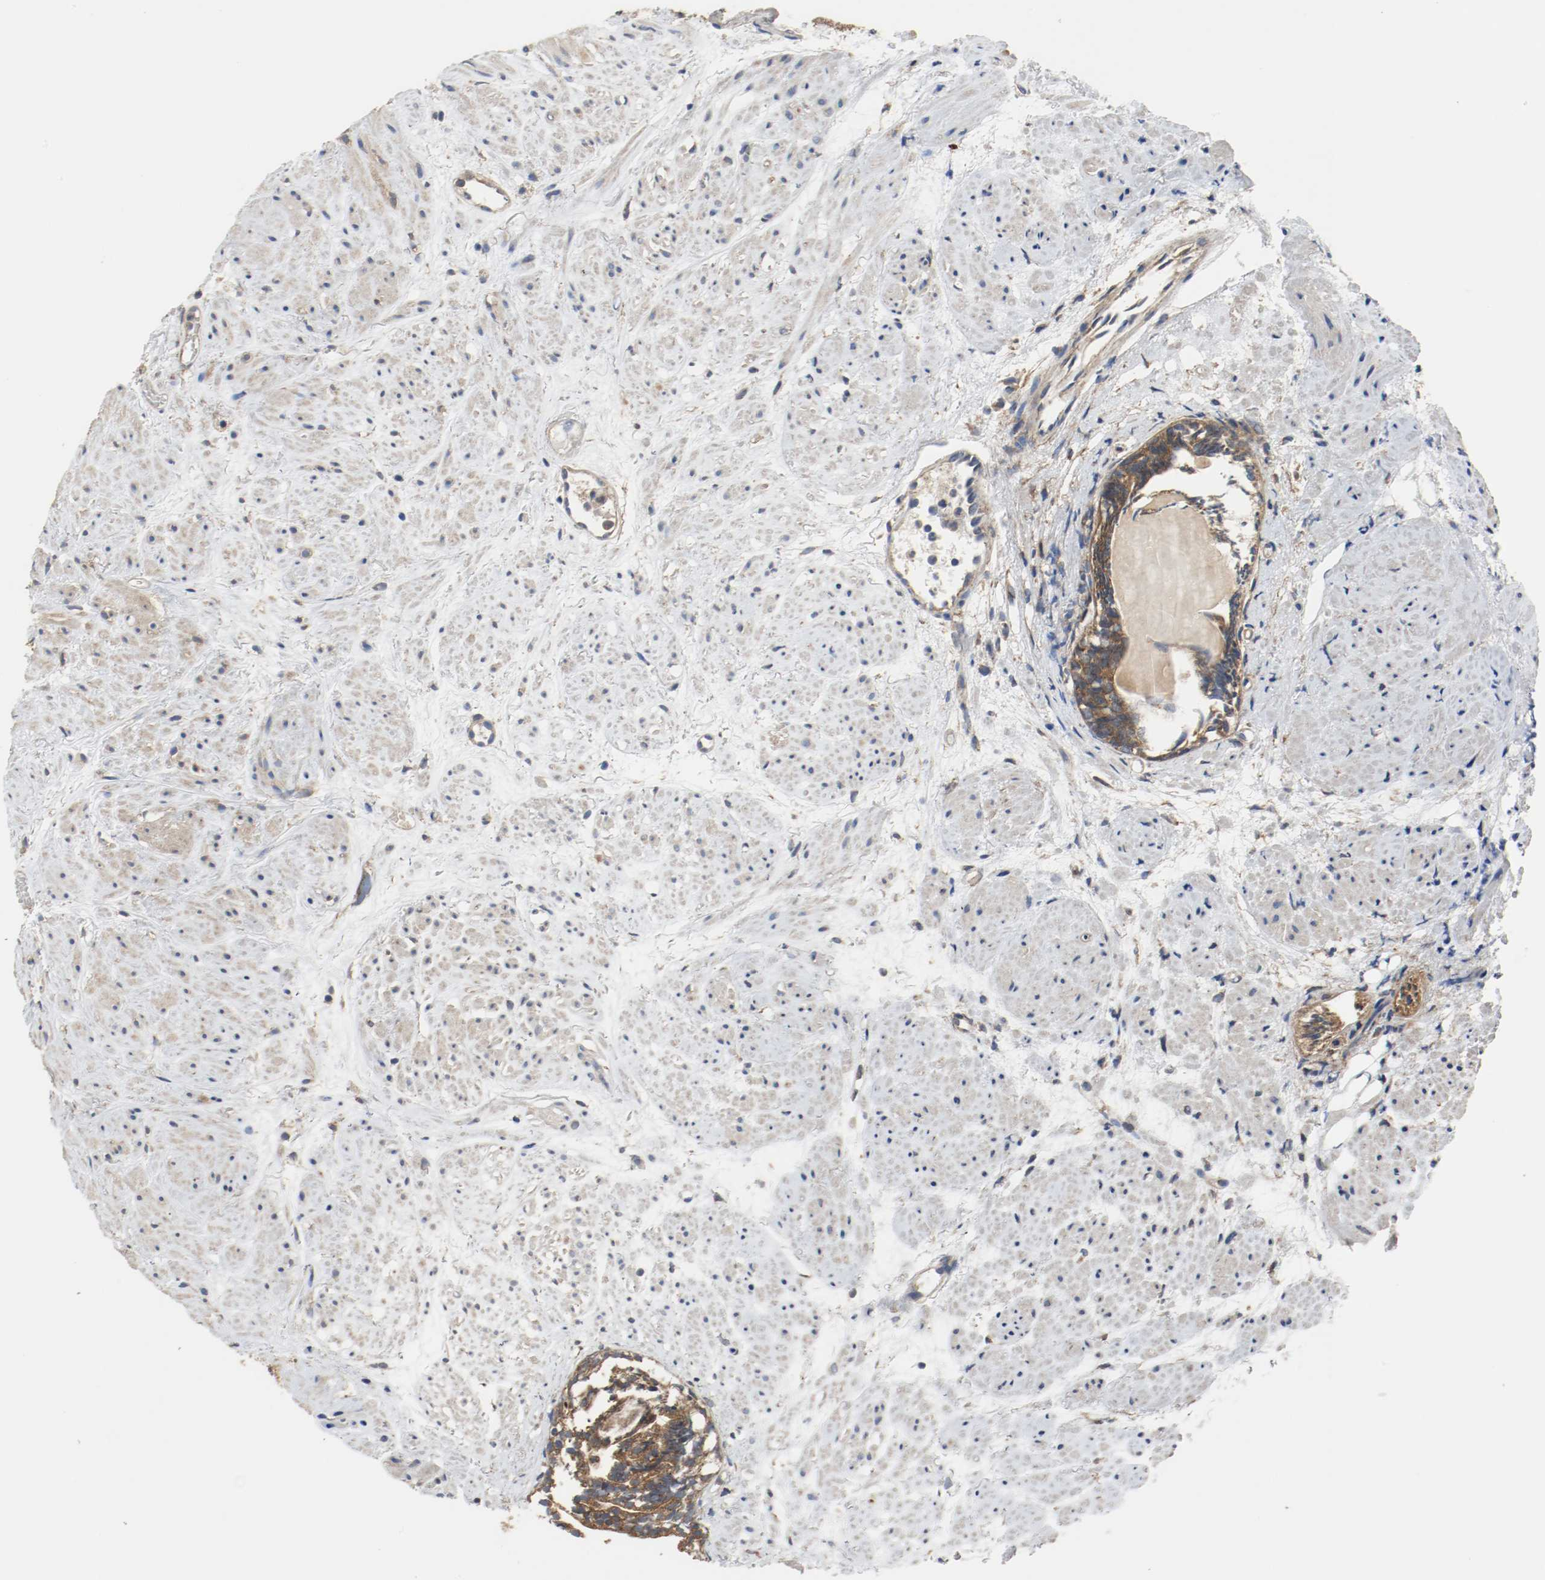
{"staining": {"intensity": "moderate", "quantity": ">75%", "location": "cytoplasmic/membranous"}, "tissue": "prostate cancer", "cell_type": "Tumor cells", "image_type": "cancer", "snomed": [{"axis": "morphology", "description": "Adenocarcinoma, High grade"}, {"axis": "topography", "description": "Prostate"}], "caption": "Protein analysis of prostate cancer tissue displays moderate cytoplasmic/membranous expression in approximately >75% of tumor cells. Ihc stains the protein in brown and the nuclei are stained blue.", "gene": "HGS", "patient": {"sex": "male", "age": 85}}